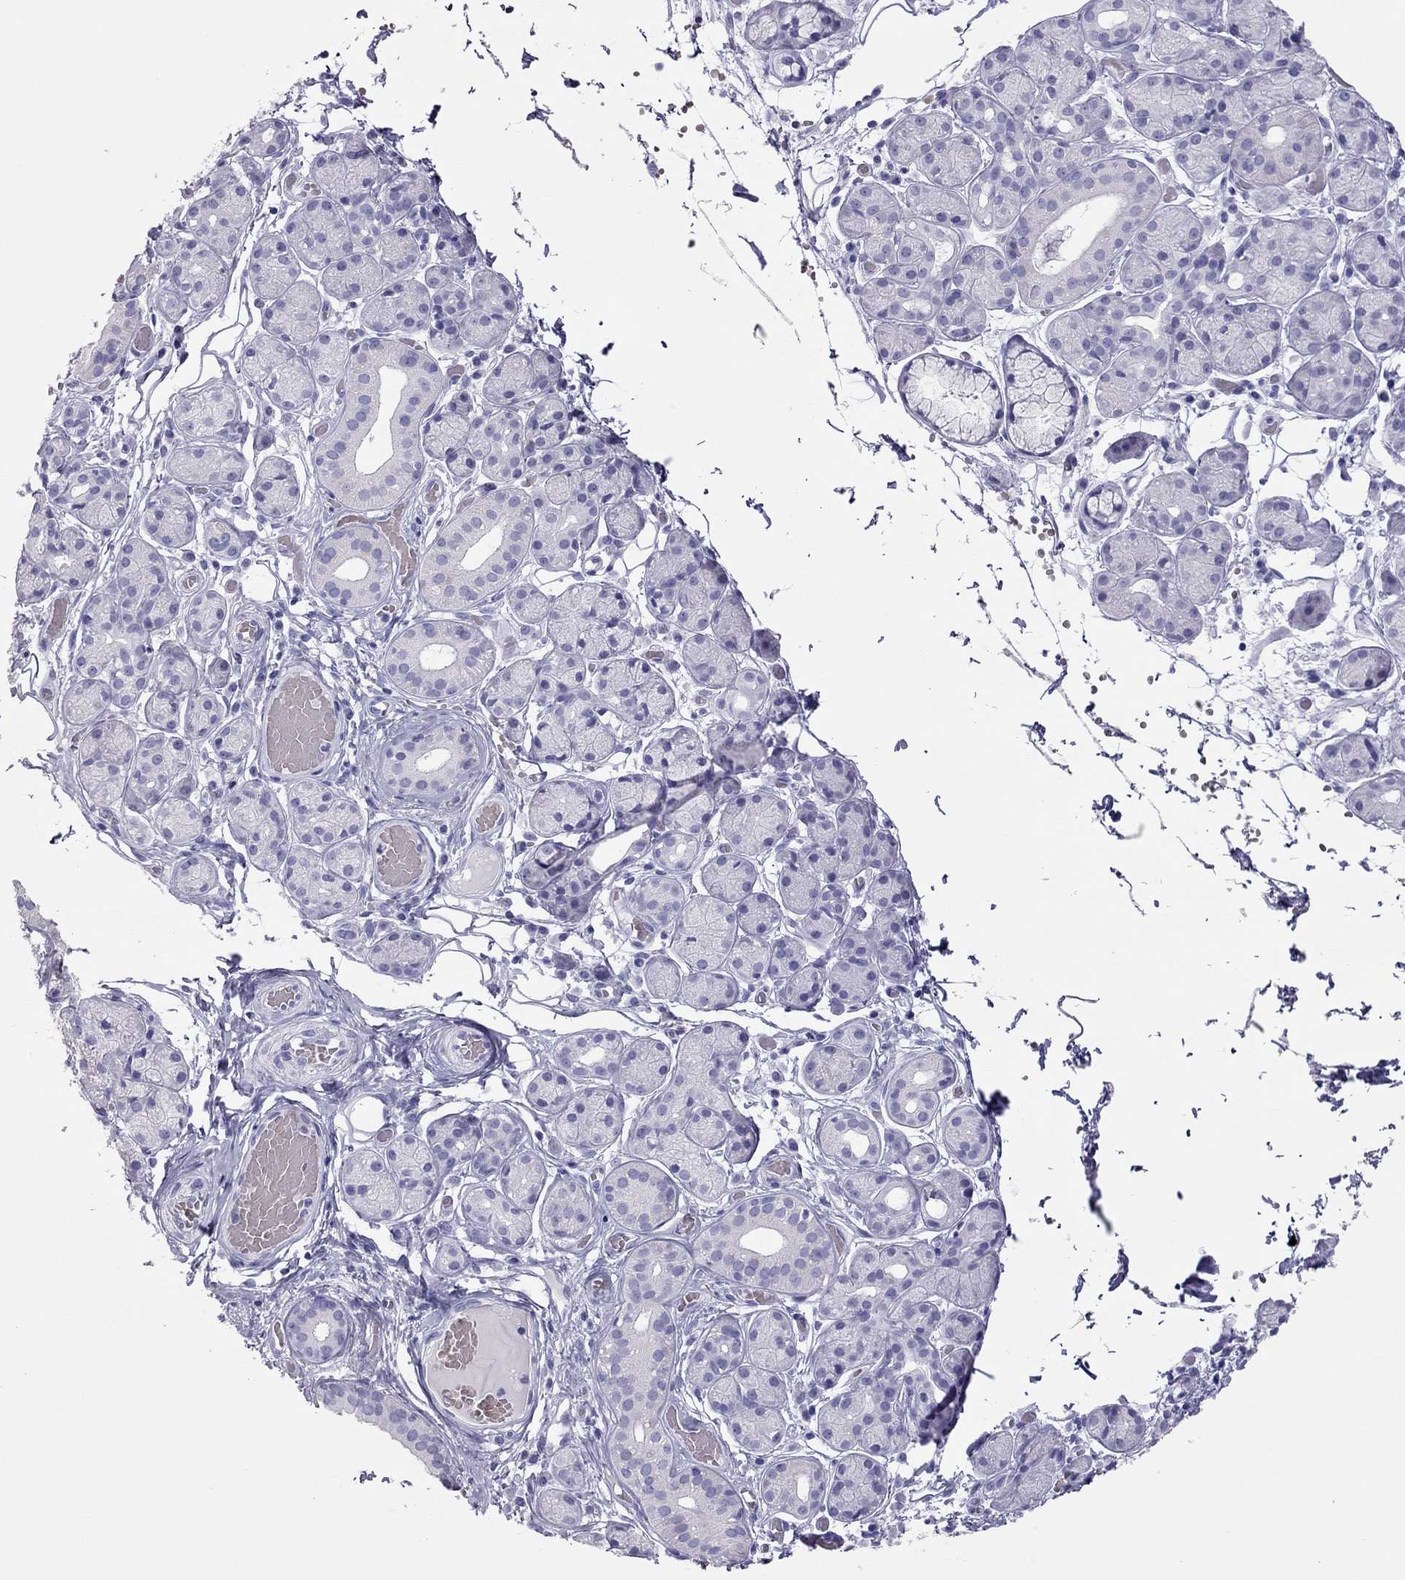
{"staining": {"intensity": "negative", "quantity": "none", "location": "none"}, "tissue": "salivary gland", "cell_type": "Glandular cells", "image_type": "normal", "snomed": [{"axis": "morphology", "description": "Normal tissue, NOS"}, {"axis": "topography", "description": "Salivary gland"}, {"axis": "topography", "description": "Peripheral nerve tissue"}], "caption": "Protein analysis of unremarkable salivary gland shows no significant staining in glandular cells. (Stains: DAB (3,3'-diaminobenzidine) IHC with hematoxylin counter stain, Microscopy: brightfield microscopy at high magnification).", "gene": "TSHB", "patient": {"sex": "male", "age": 71}}